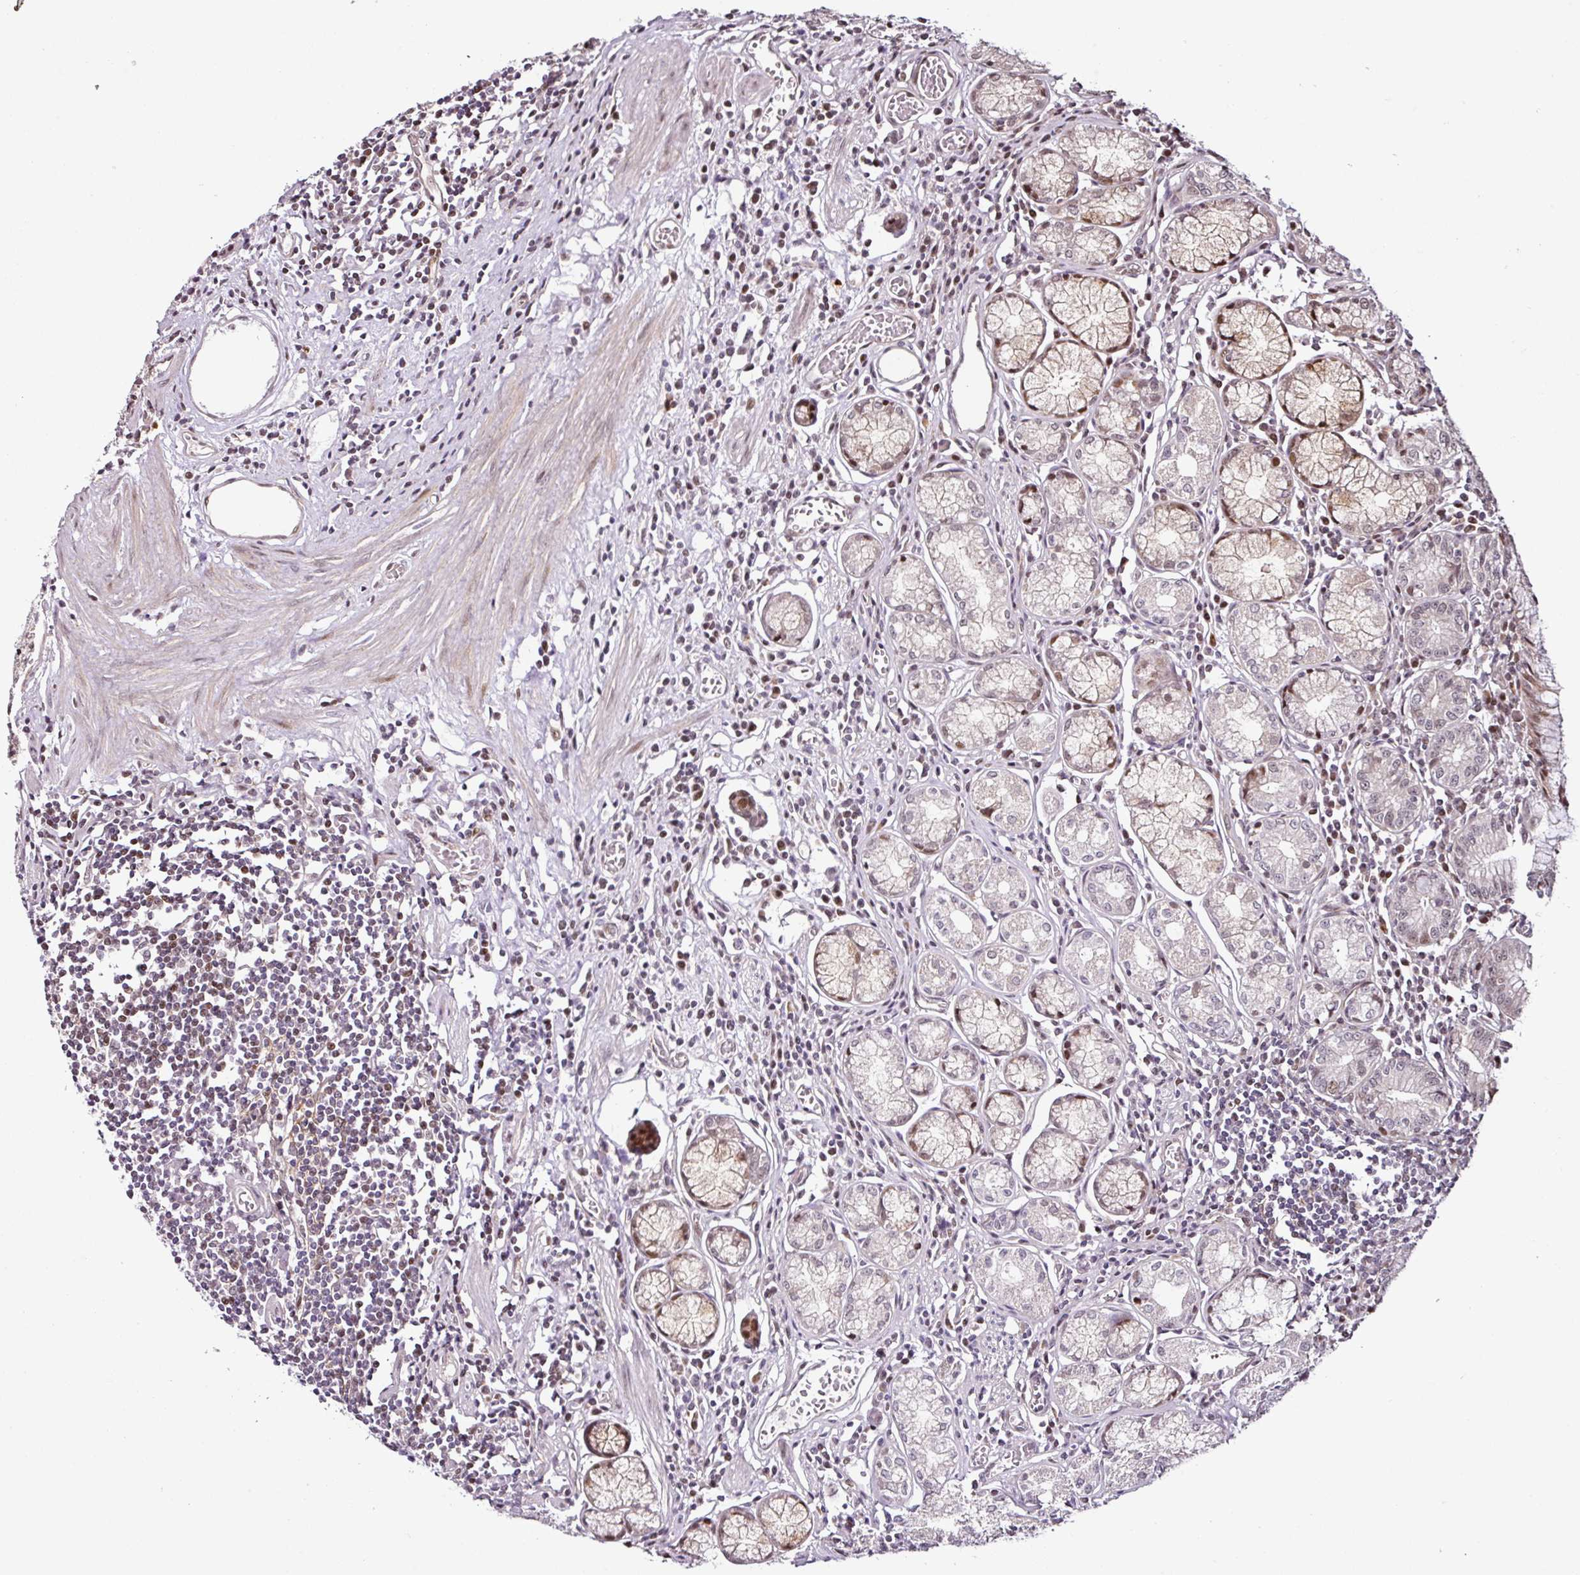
{"staining": {"intensity": "moderate", "quantity": "<25%", "location": "nuclear"}, "tissue": "stomach", "cell_type": "Glandular cells", "image_type": "normal", "snomed": [{"axis": "morphology", "description": "Normal tissue, NOS"}, {"axis": "topography", "description": "Stomach"}], "caption": "Glandular cells exhibit moderate nuclear expression in about <25% of cells in unremarkable stomach.", "gene": "COPRS", "patient": {"sex": "male", "age": 55}}